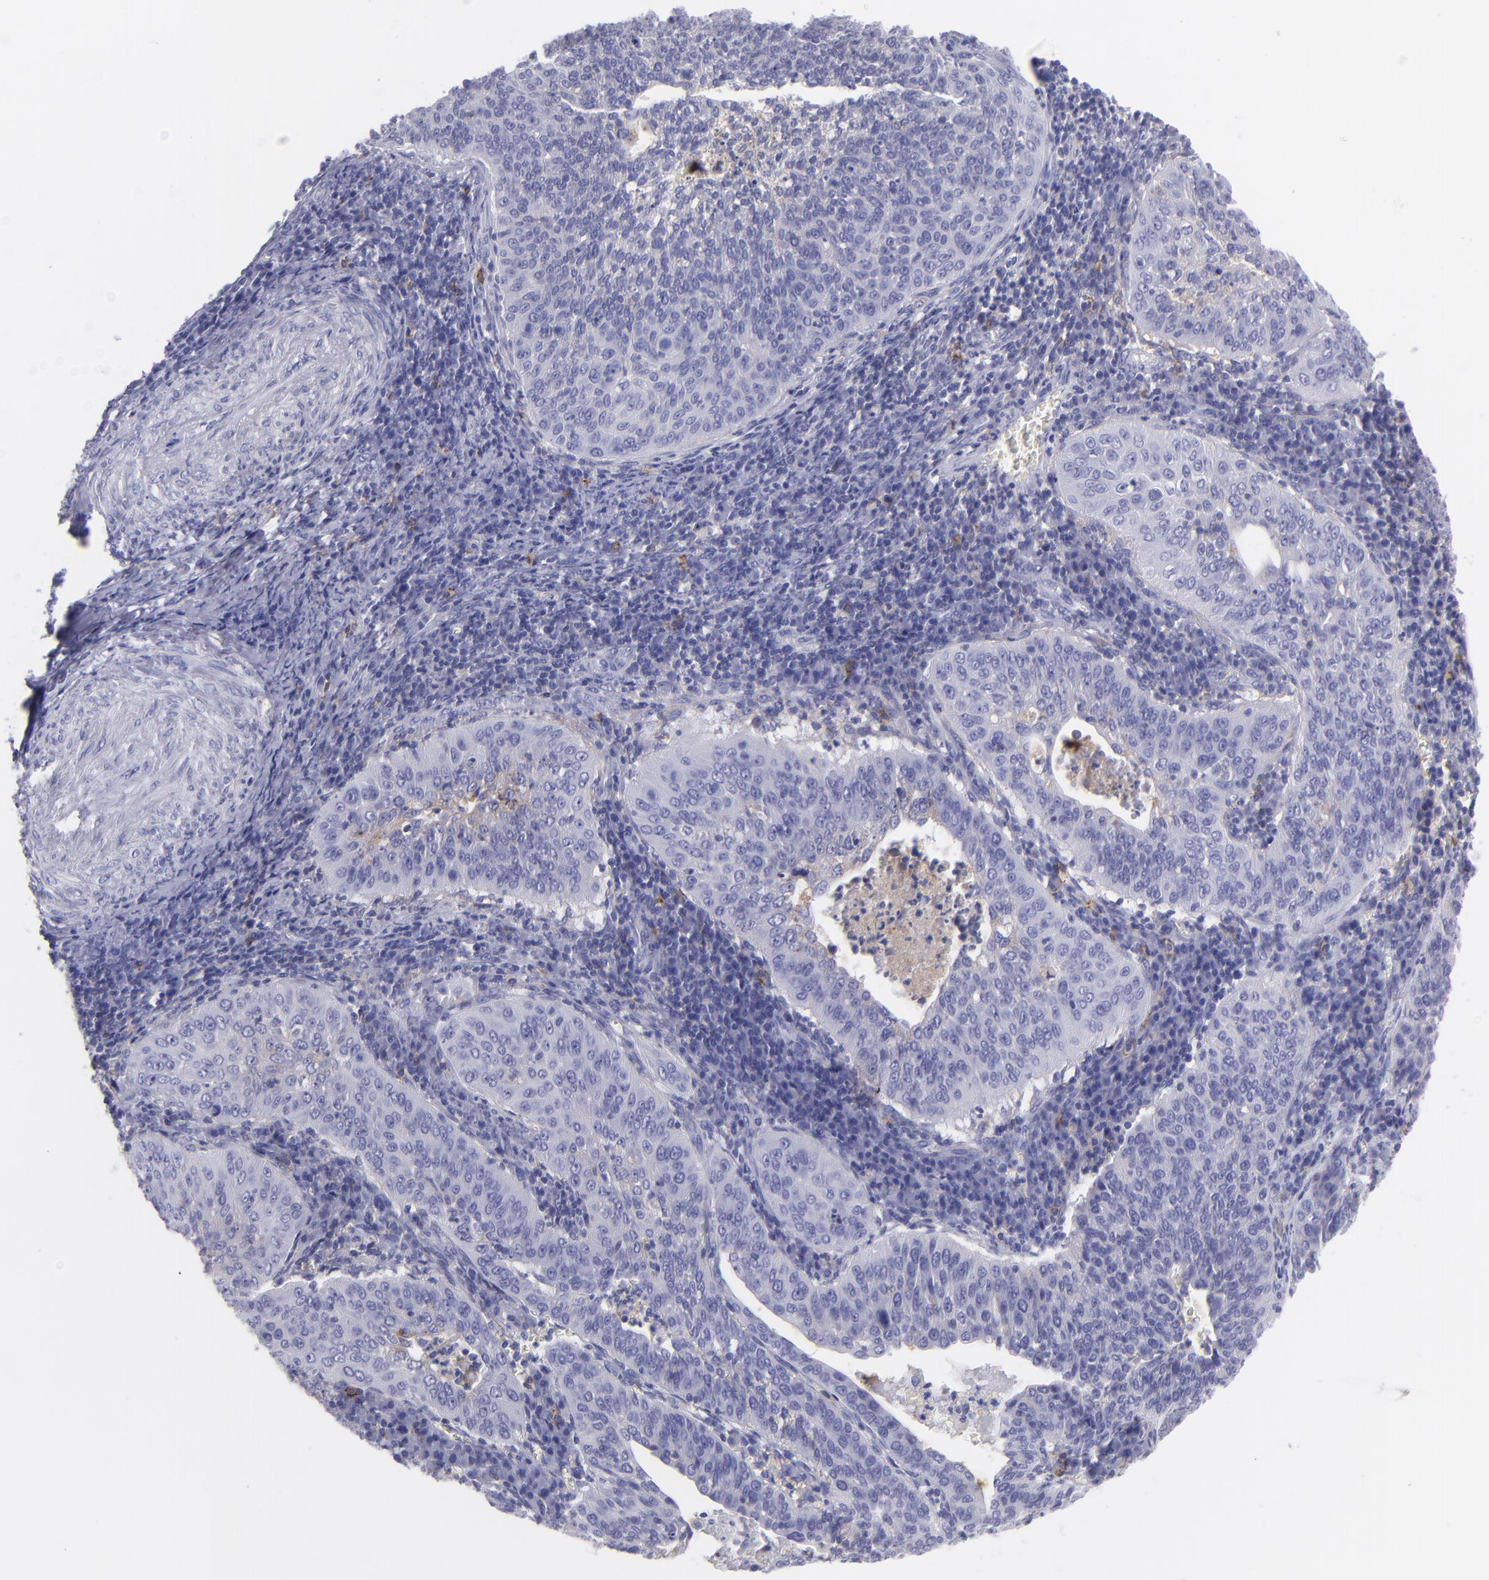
{"staining": {"intensity": "negative", "quantity": "none", "location": "none"}, "tissue": "cervical cancer", "cell_type": "Tumor cells", "image_type": "cancer", "snomed": [{"axis": "morphology", "description": "Squamous cell carcinoma, NOS"}, {"axis": "topography", "description": "Cervix"}], "caption": "Image shows no protein positivity in tumor cells of cervical squamous cell carcinoma tissue.", "gene": "CD82", "patient": {"sex": "female", "age": 39}}